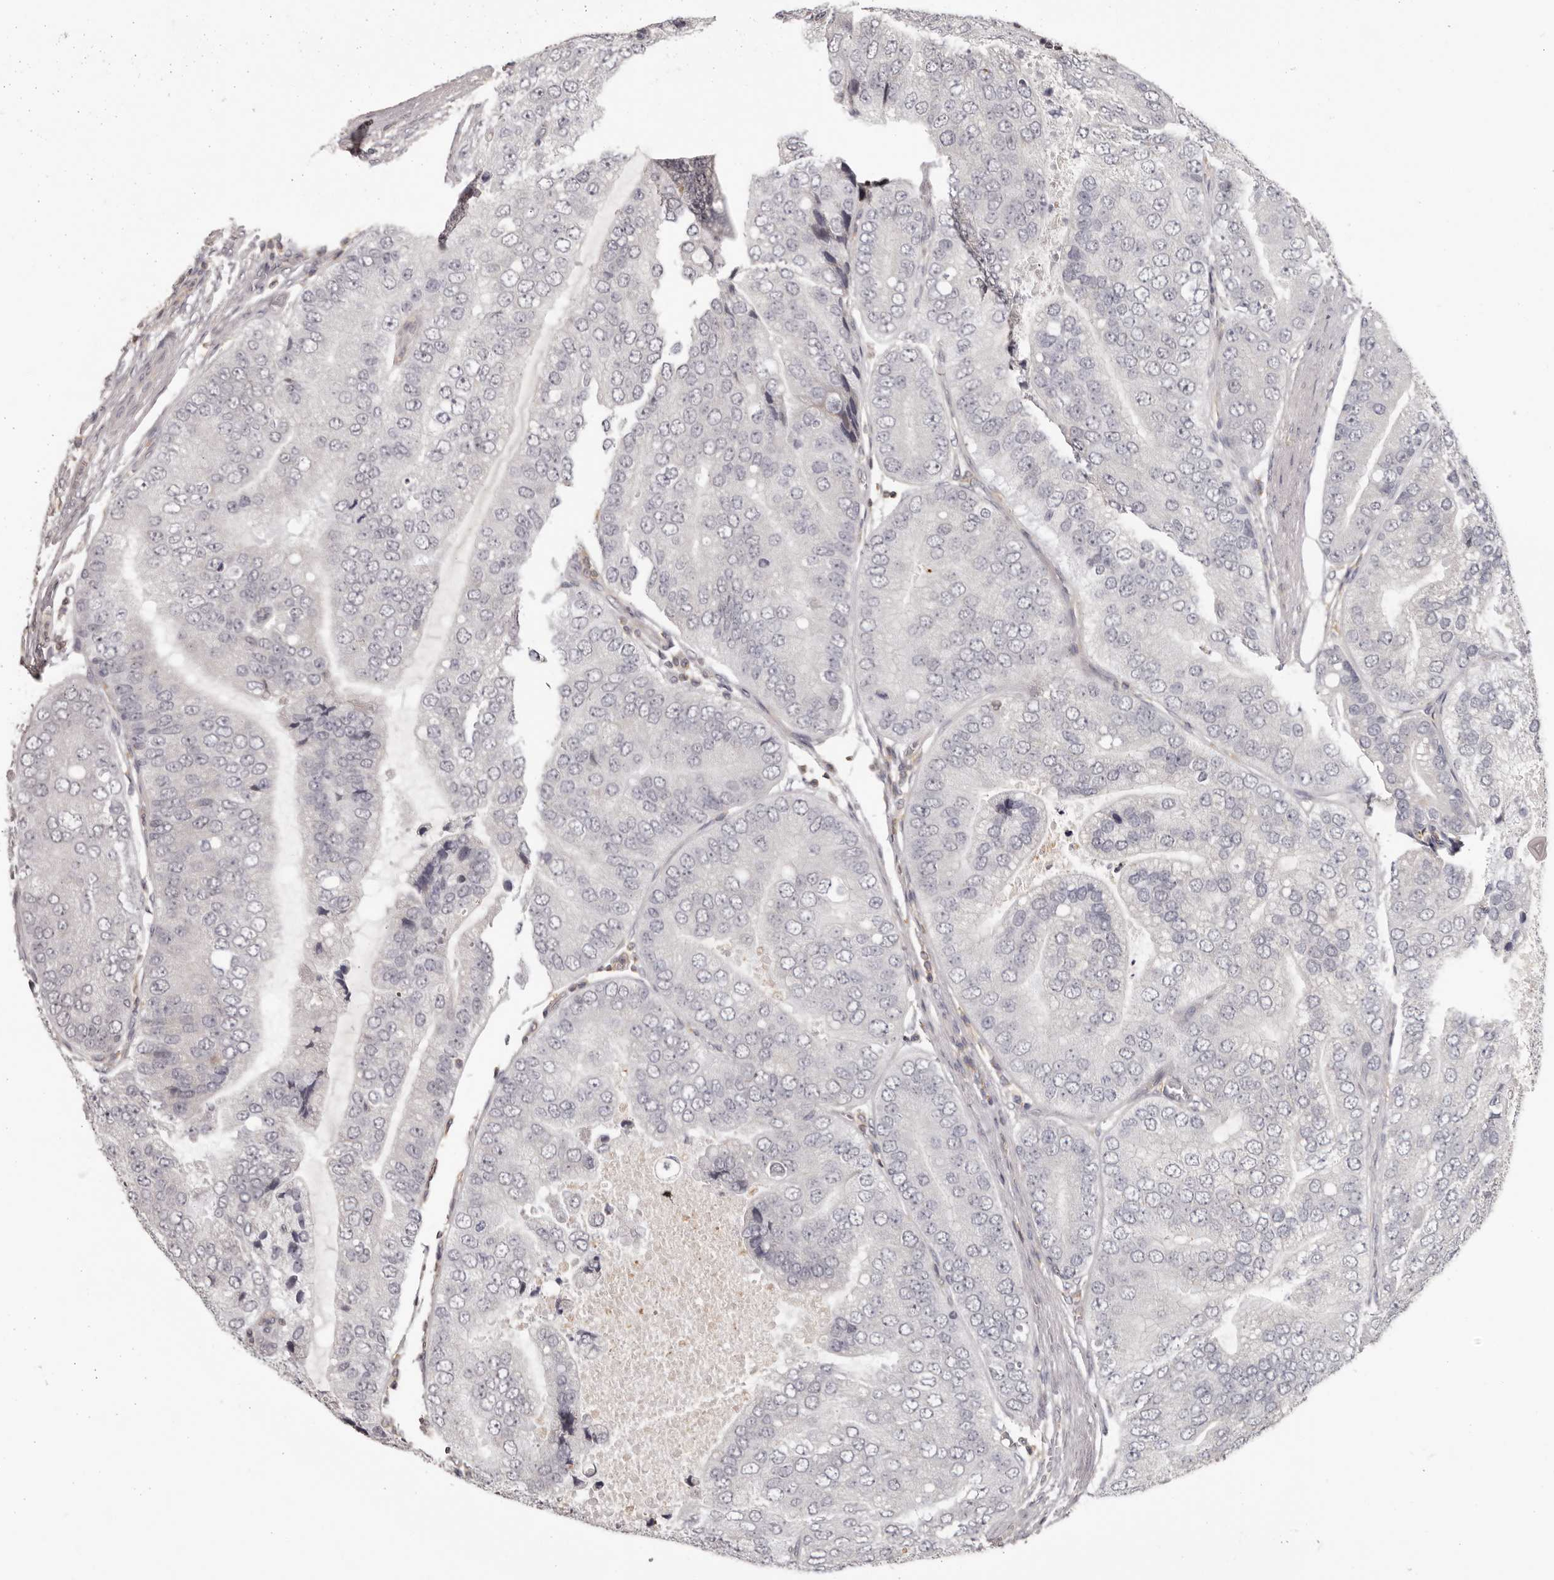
{"staining": {"intensity": "negative", "quantity": "none", "location": "none"}, "tissue": "prostate cancer", "cell_type": "Tumor cells", "image_type": "cancer", "snomed": [{"axis": "morphology", "description": "Adenocarcinoma, High grade"}, {"axis": "topography", "description": "Prostate"}], "caption": "The photomicrograph exhibits no staining of tumor cells in adenocarcinoma (high-grade) (prostate). (DAB (3,3'-diaminobenzidine) immunohistochemistry (IHC) with hematoxylin counter stain).", "gene": "ANKRD44", "patient": {"sex": "male", "age": 70}}